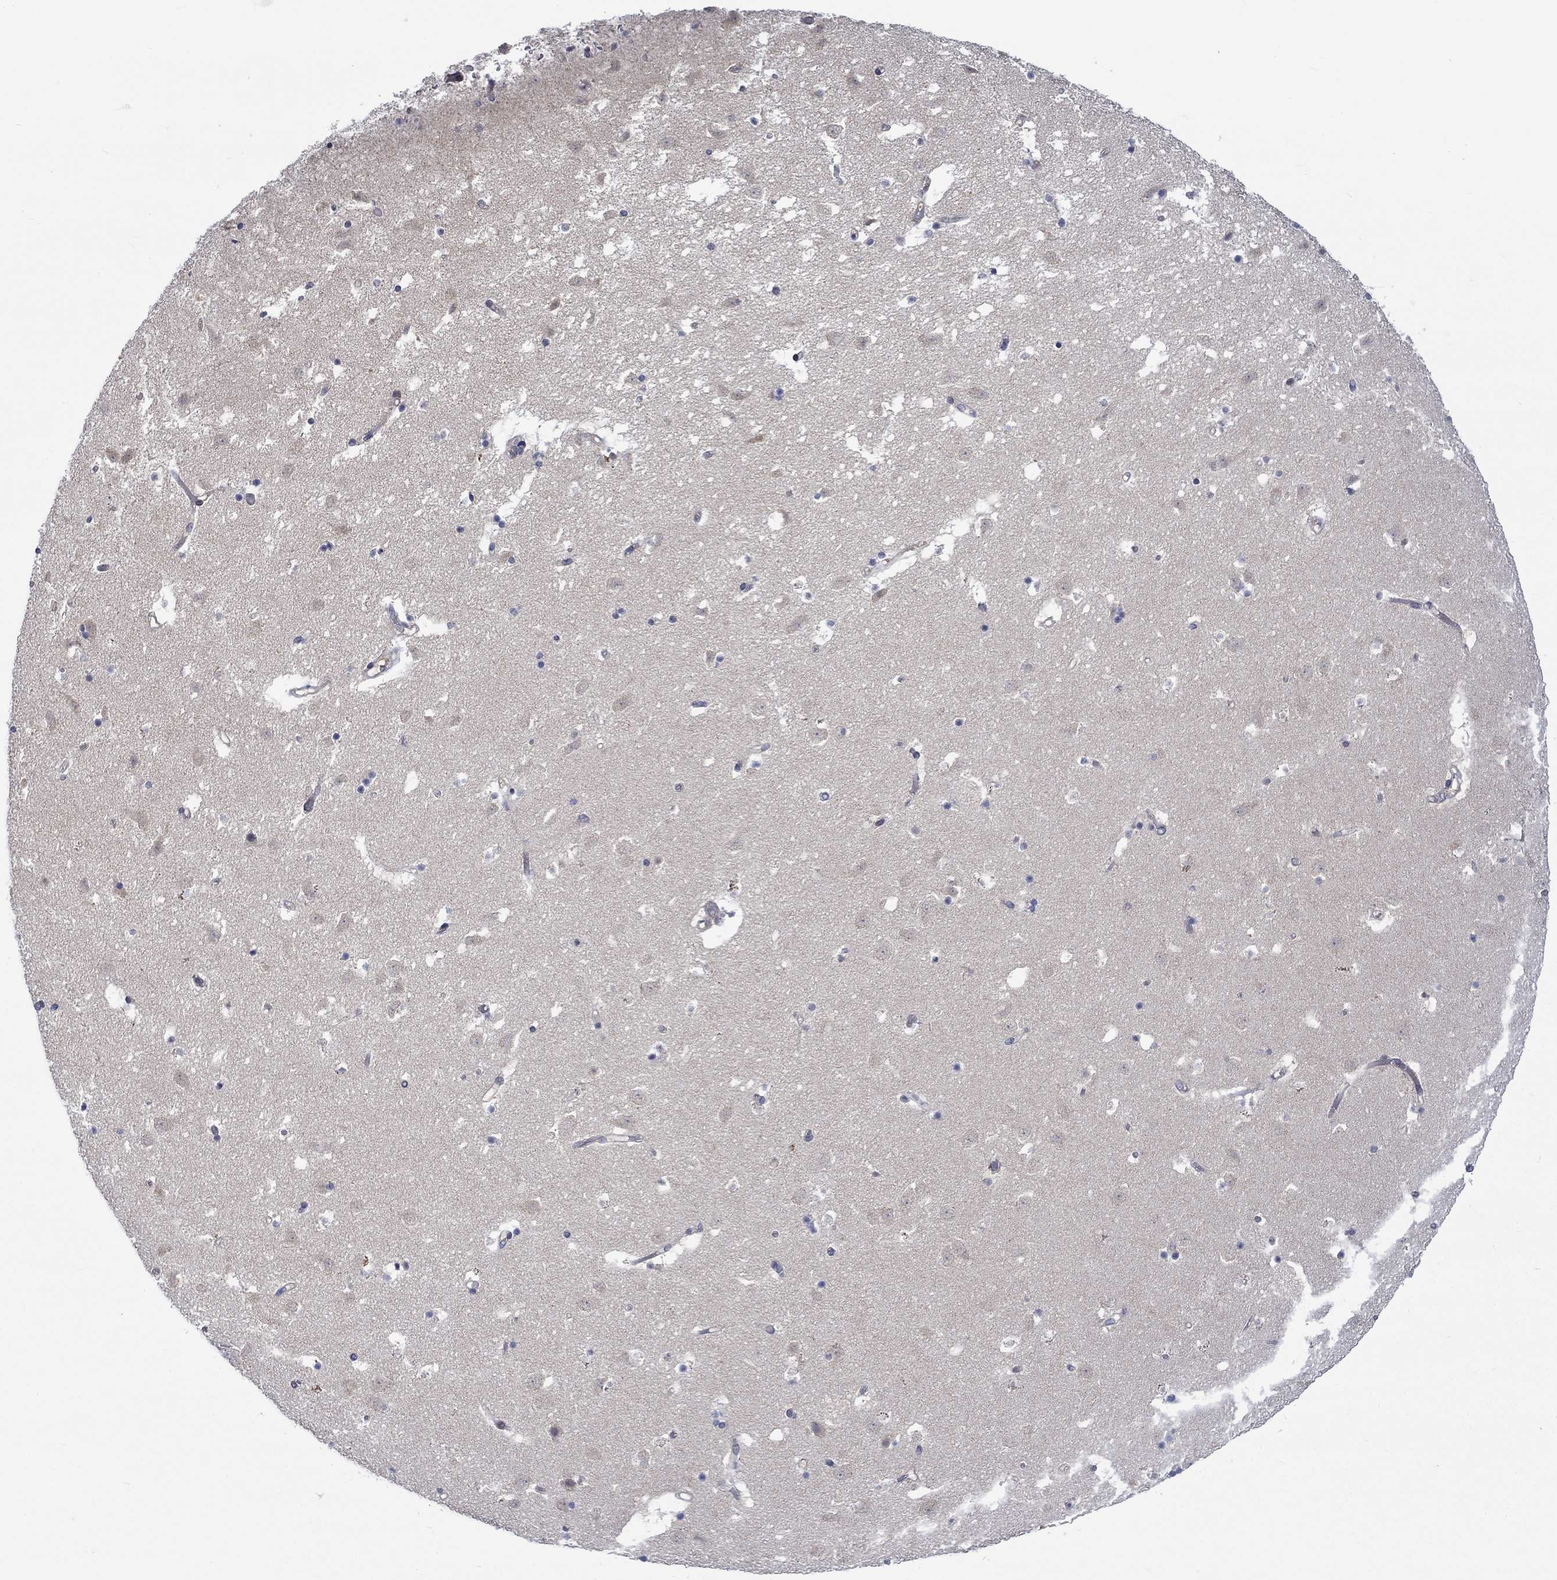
{"staining": {"intensity": "negative", "quantity": "none", "location": "none"}, "tissue": "caudate", "cell_type": "Glial cells", "image_type": "normal", "snomed": [{"axis": "morphology", "description": "Normal tissue, NOS"}, {"axis": "topography", "description": "Lateral ventricle wall"}], "caption": "Human caudate stained for a protein using immunohistochemistry (IHC) exhibits no positivity in glial cells.", "gene": "GJA5", "patient": {"sex": "female", "age": 42}}